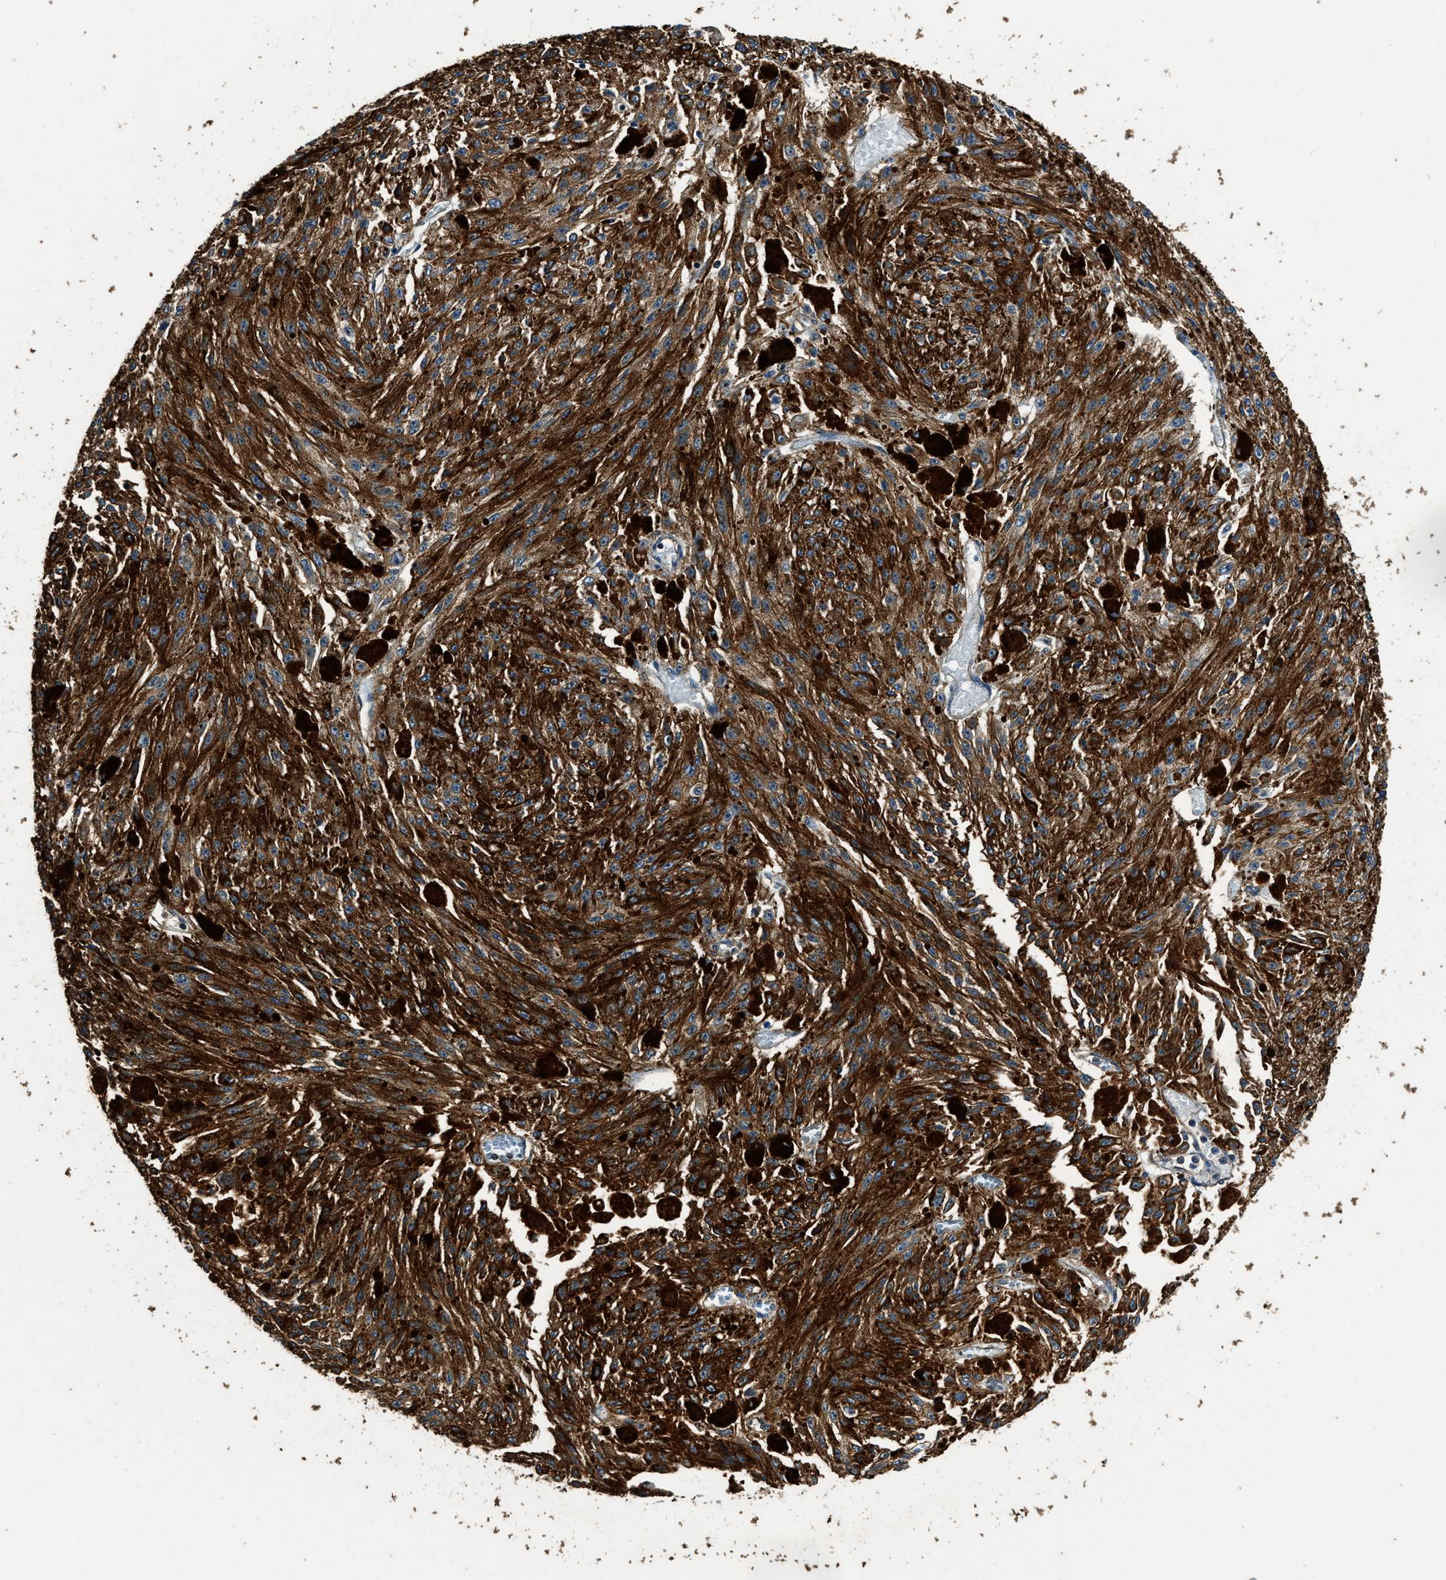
{"staining": {"intensity": "strong", "quantity": ">75%", "location": "cytoplasmic/membranous"}, "tissue": "melanoma", "cell_type": "Tumor cells", "image_type": "cancer", "snomed": [{"axis": "morphology", "description": "Malignant melanoma, NOS"}, {"axis": "topography", "description": "Other"}], "caption": "Brown immunohistochemical staining in melanoma displays strong cytoplasmic/membranous positivity in about >75% of tumor cells.", "gene": "MIB1", "patient": {"sex": "male", "age": 79}}